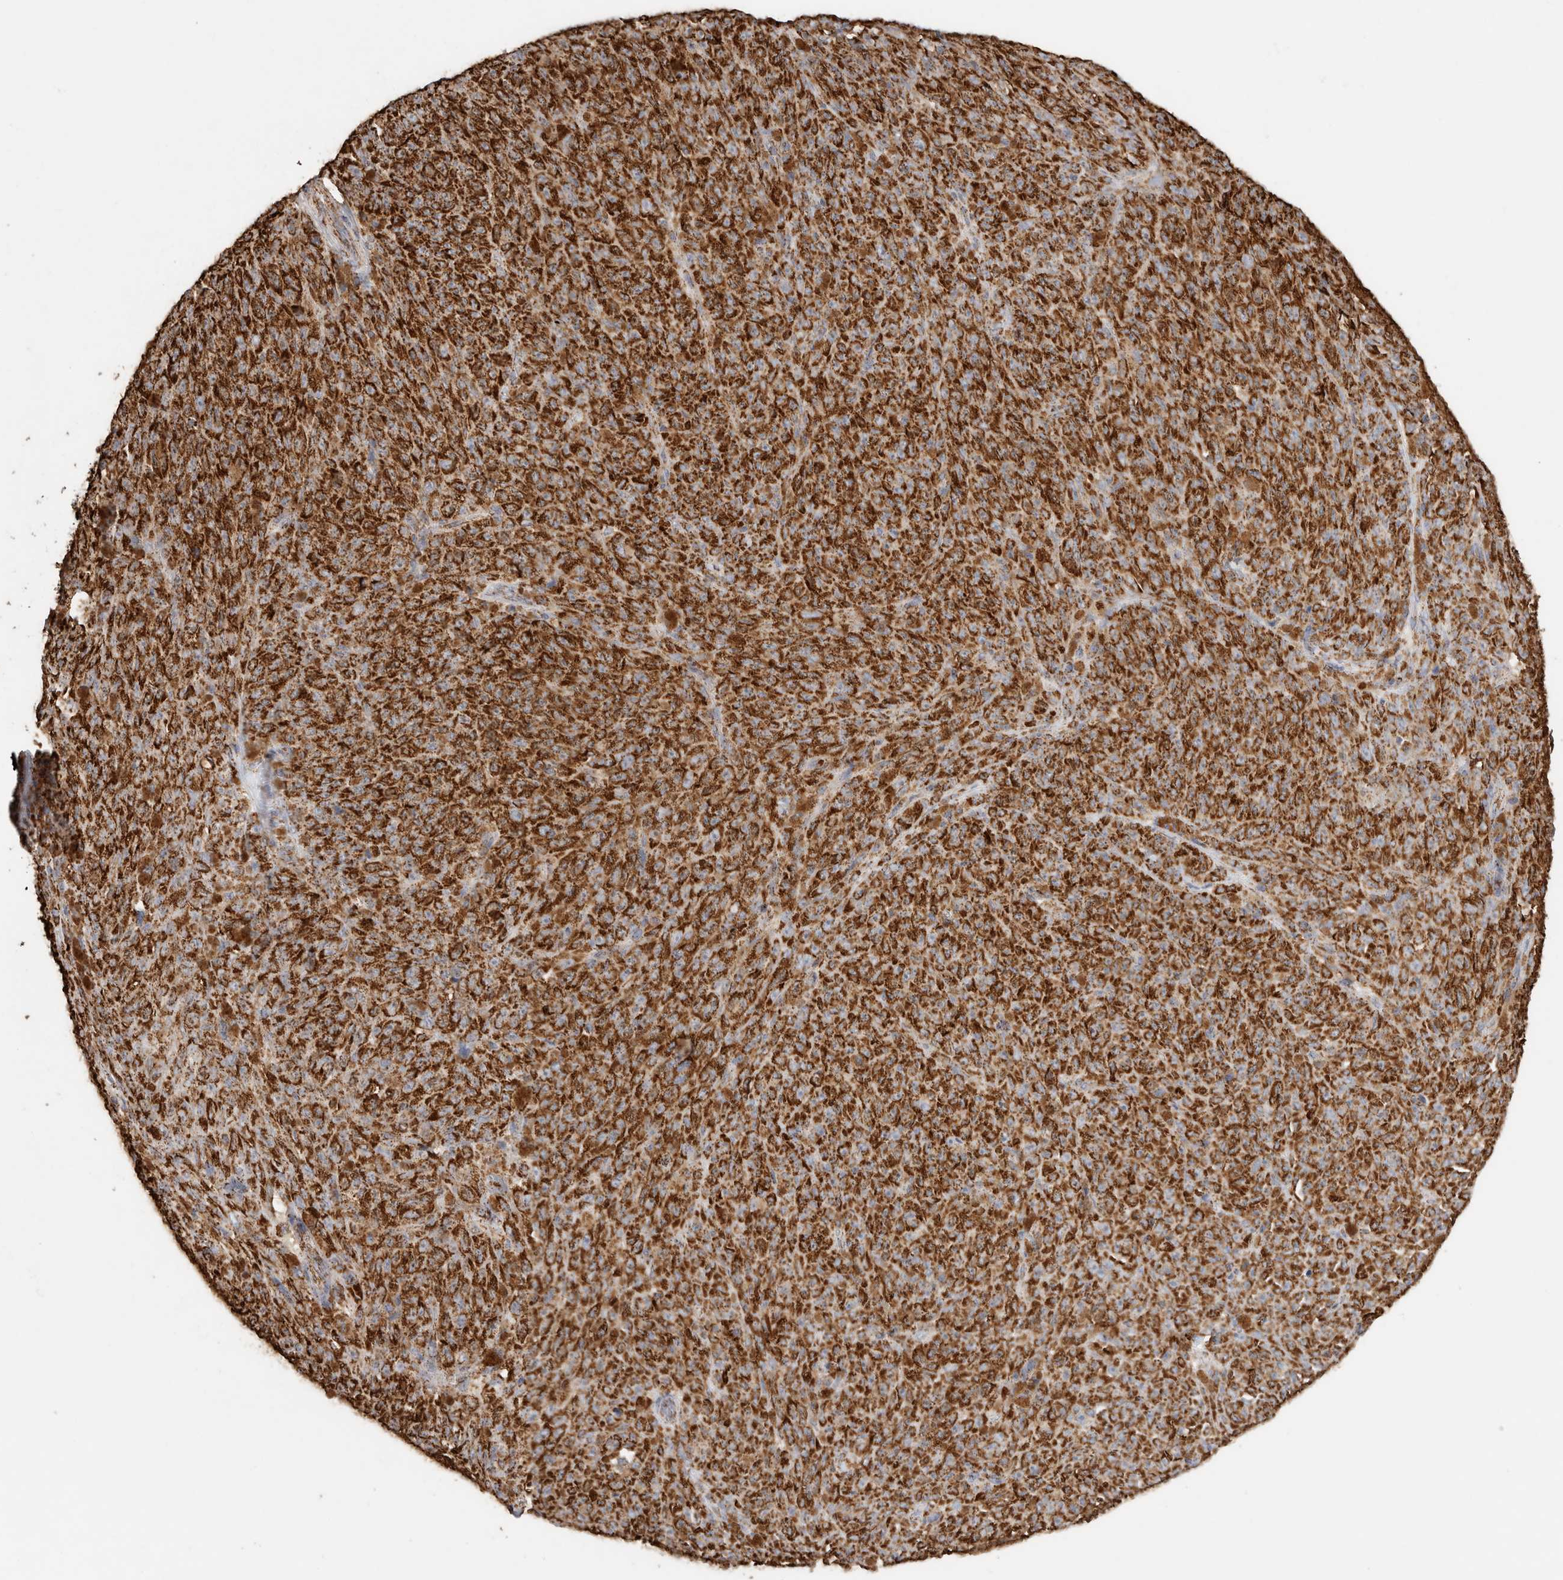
{"staining": {"intensity": "strong", "quantity": ">75%", "location": "cytoplasmic/membranous"}, "tissue": "melanoma", "cell_type": "Tumor cells", "image_type": "cancer", "snomed": [{"axis": "morphology", "description": "Malignant melanoma, NOS"}, {"axis": "topography", "description": "Skin"}], "caption": "Immunohistochemical staining of melanoma demonstrates high levels of strong cytoplasmic/membranous protein positivity in approximately >75% of tumor cells. (DAB (3,3'-diaminobenzidine) IHC with brightfield microscopy, high magnification).", "gene": "C1QBP", "patient": {"sex": "female", "age": 82}}